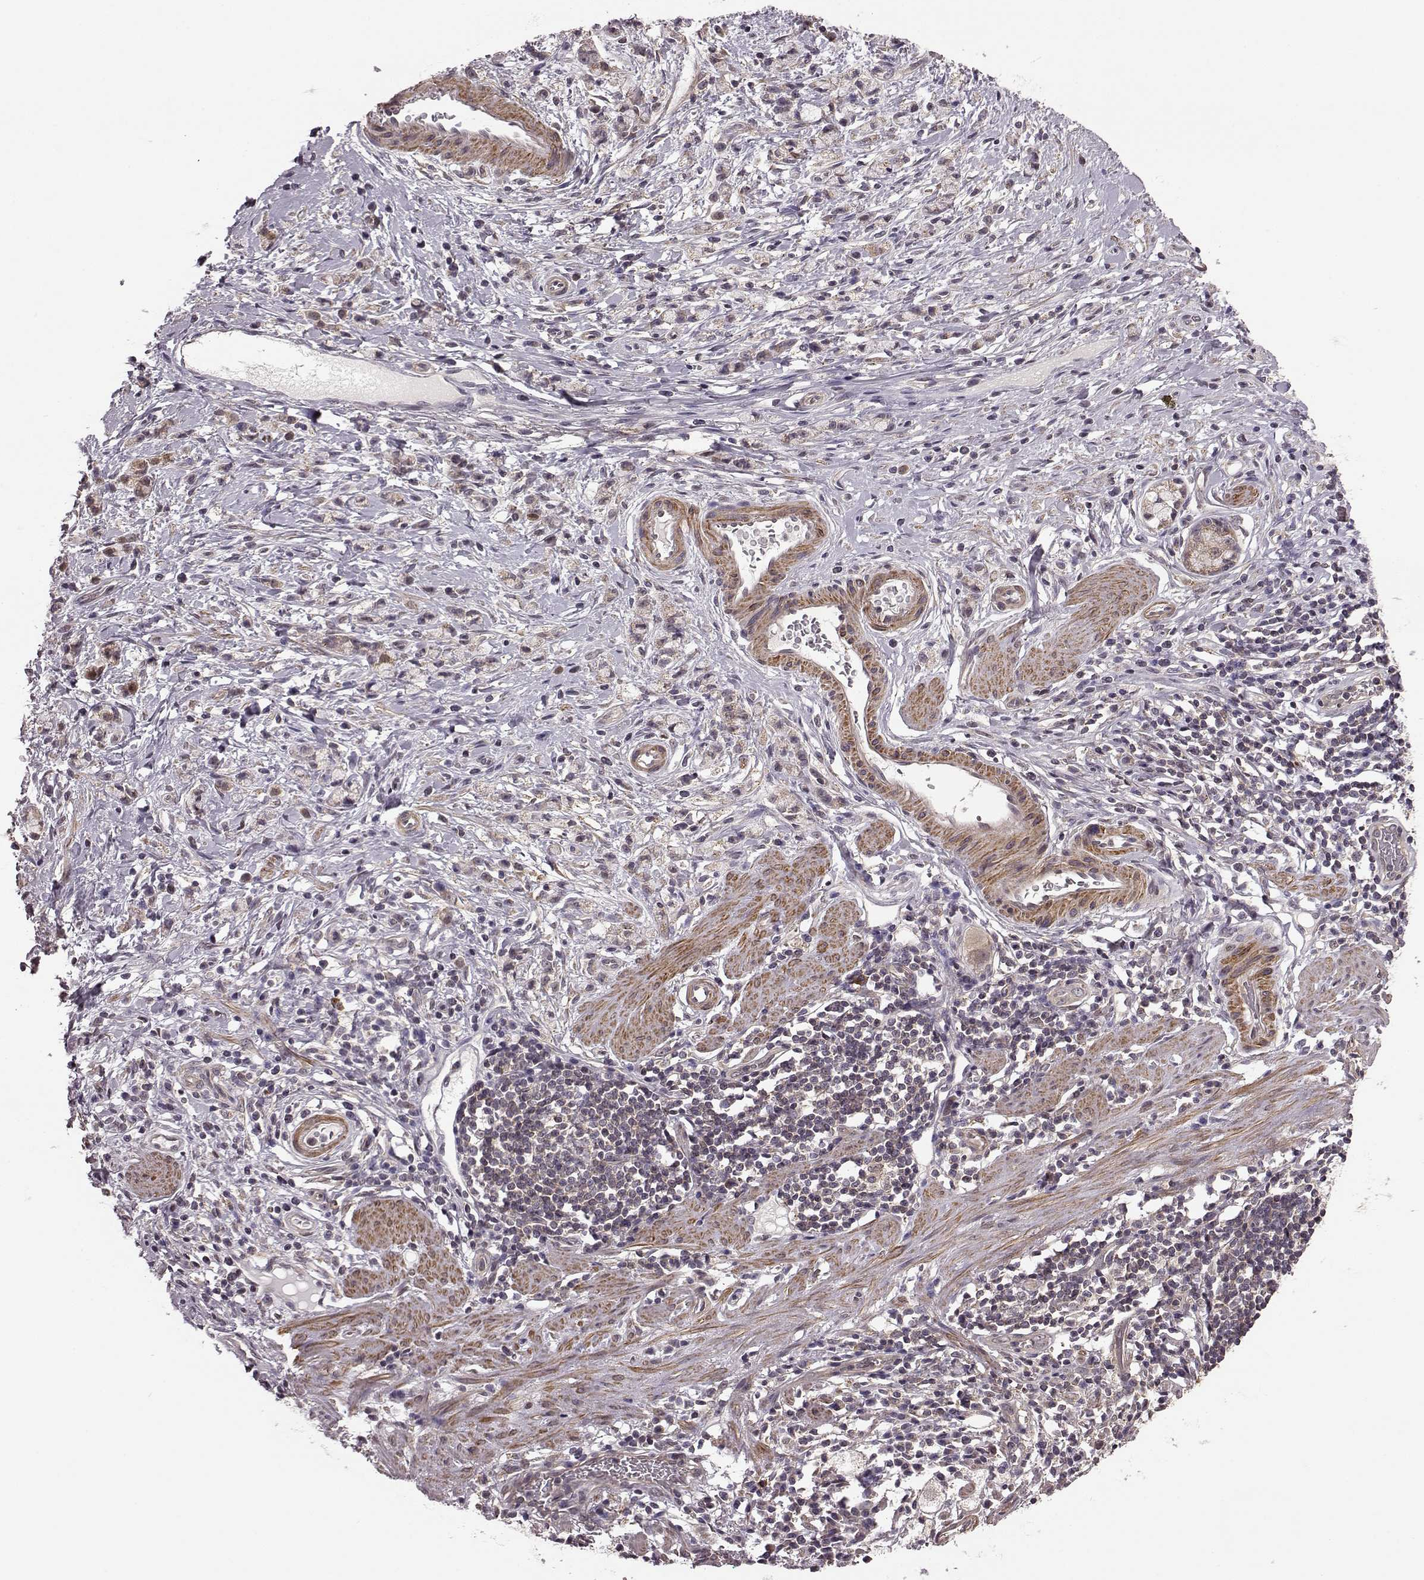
{"staining": {"intensity": "moderate", "quantity": "25%-75%", "location": "cytoplasmic/membranous"}, "tissue": "stomach cancer", "cell_type": "Tumor cells", "image_type": "cancer", "snomed": [{"axis": "morphology", "description": "Adenocarcinoma, NOS"}, {"axis": "topography", "description": "Stomach"}], "caption": "Human stomach adenocarcinoma stained for a protein (brown) reveals moderate cytoplasmic/membranous positive positivity in approximately 25%-75% of tumor cells.", "gene": "FNIP2", "patient": {"sex": "male", "age": 58}}